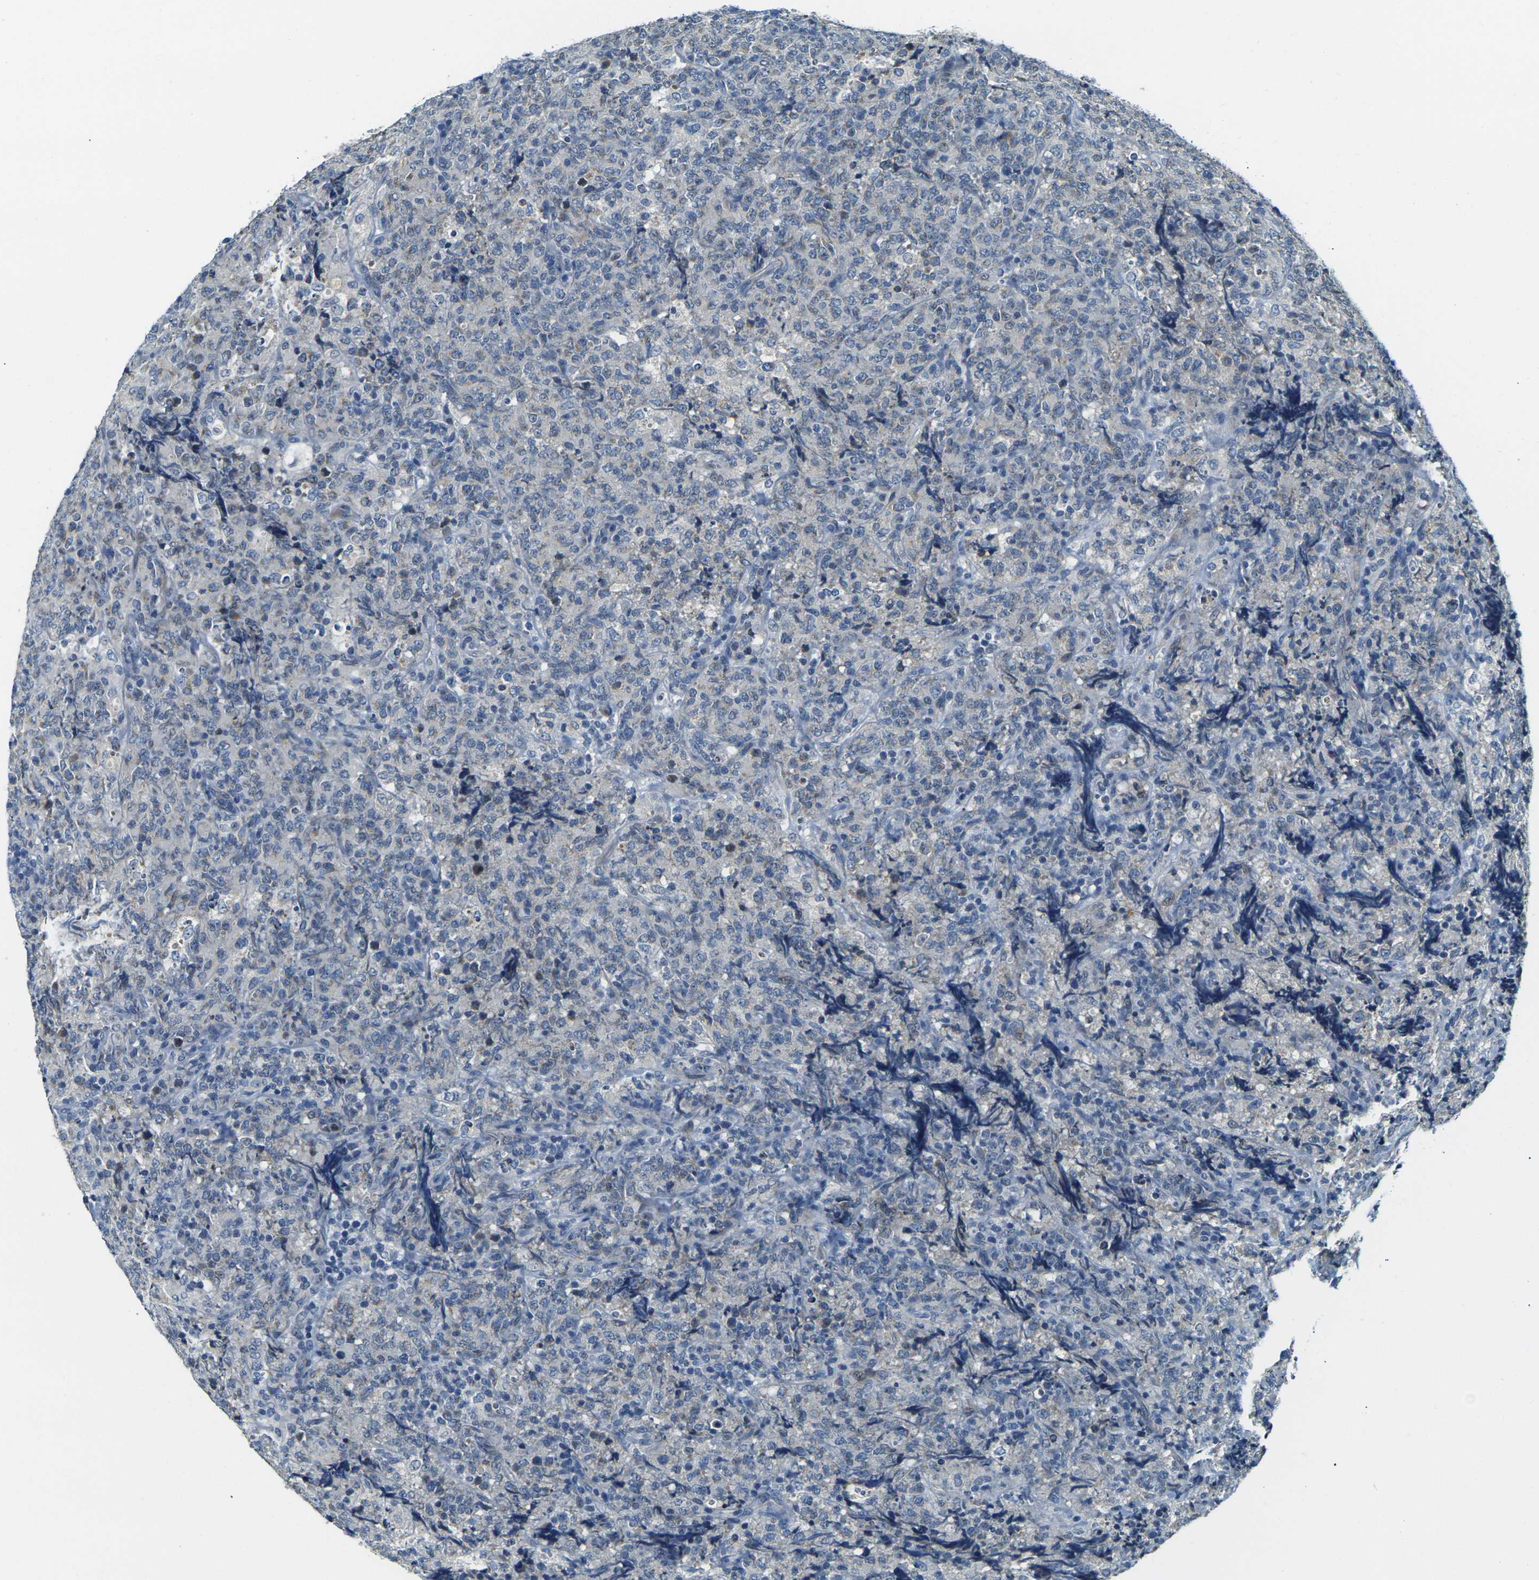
{"staining": {"intensity": "negative", "quantity": "none", "location": "none"}, "tissue": "lymphoma", "cell_type": "Tumor cells", "image_type": "cancer", "snomed": [{"axis": "morphology", "description": "Malignant lymphoma, non-Hodgkin's type, High grade"}, {"axis": "topography", "description": "Tonsil"}], "caption": "This is an immunohistochemistry histopathology image of malignant lymphoma, non-Hodgkin's type (high-grade). There is no expression in tumor cells.", "gene": "SHISAL2B", "patient": {"sex": "female", "age": 36}}